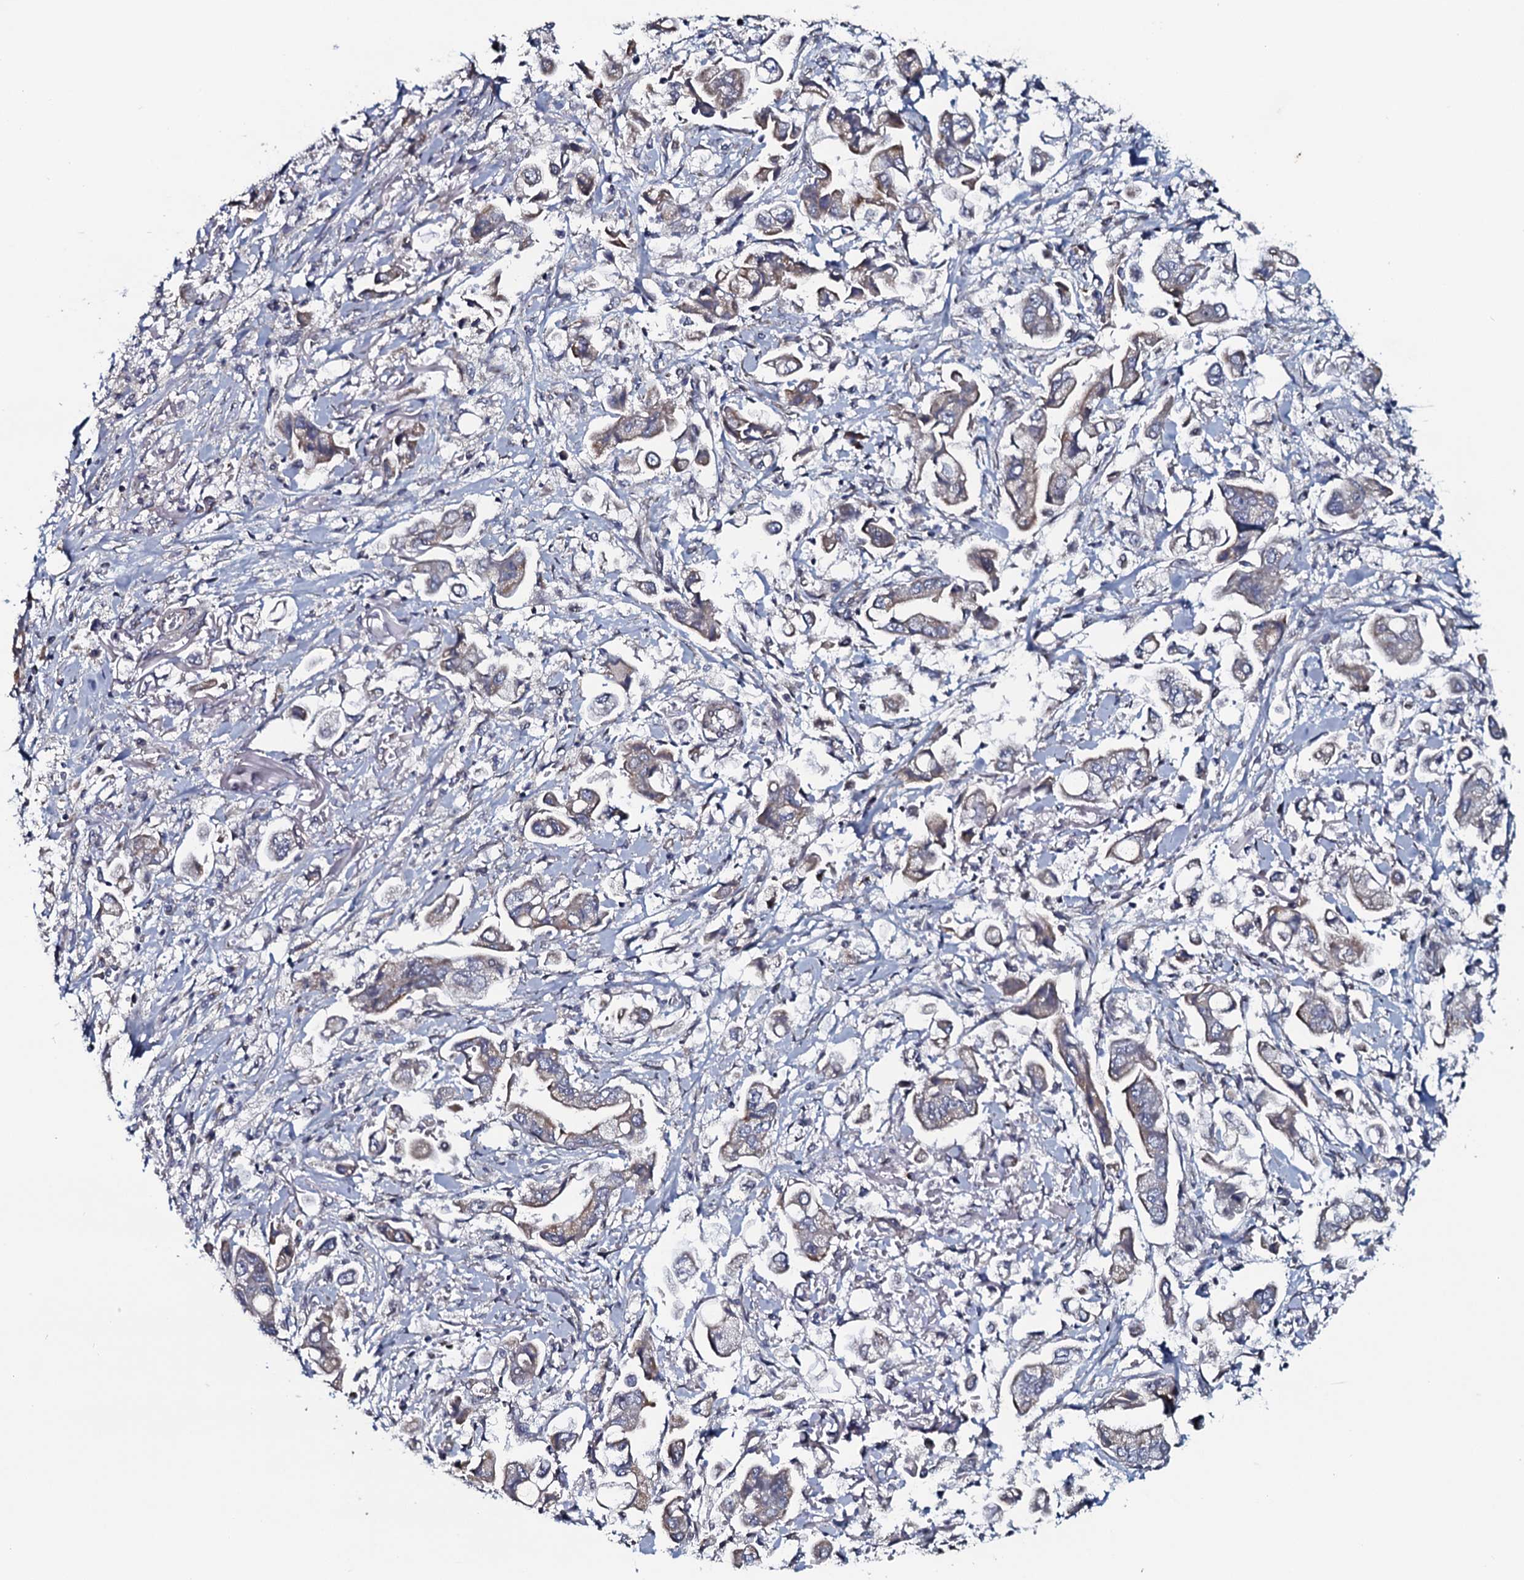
{"staining": {"intensity": "weak", "quantity": "25%-75%", "location": "cytoplasmic/membranous"}, "tissue": "stomach cancer", "cell_type": "Tumor cells", "image_type": "cancer", "snomed": [{"axis": "morphology", "description": "Adenocarcinoma, NOS"}, {"axis": "topography", "description": "Stomach"}], "caption": "Brown immunohistochemical staining in adenocarcinoma (stomach) demonstrates weak cytoplasmic/membranous expression in approximately 25%-75% of tumor cells.", "gene": "KCTD4", "patient": {"sex": "male", "age": 62}}